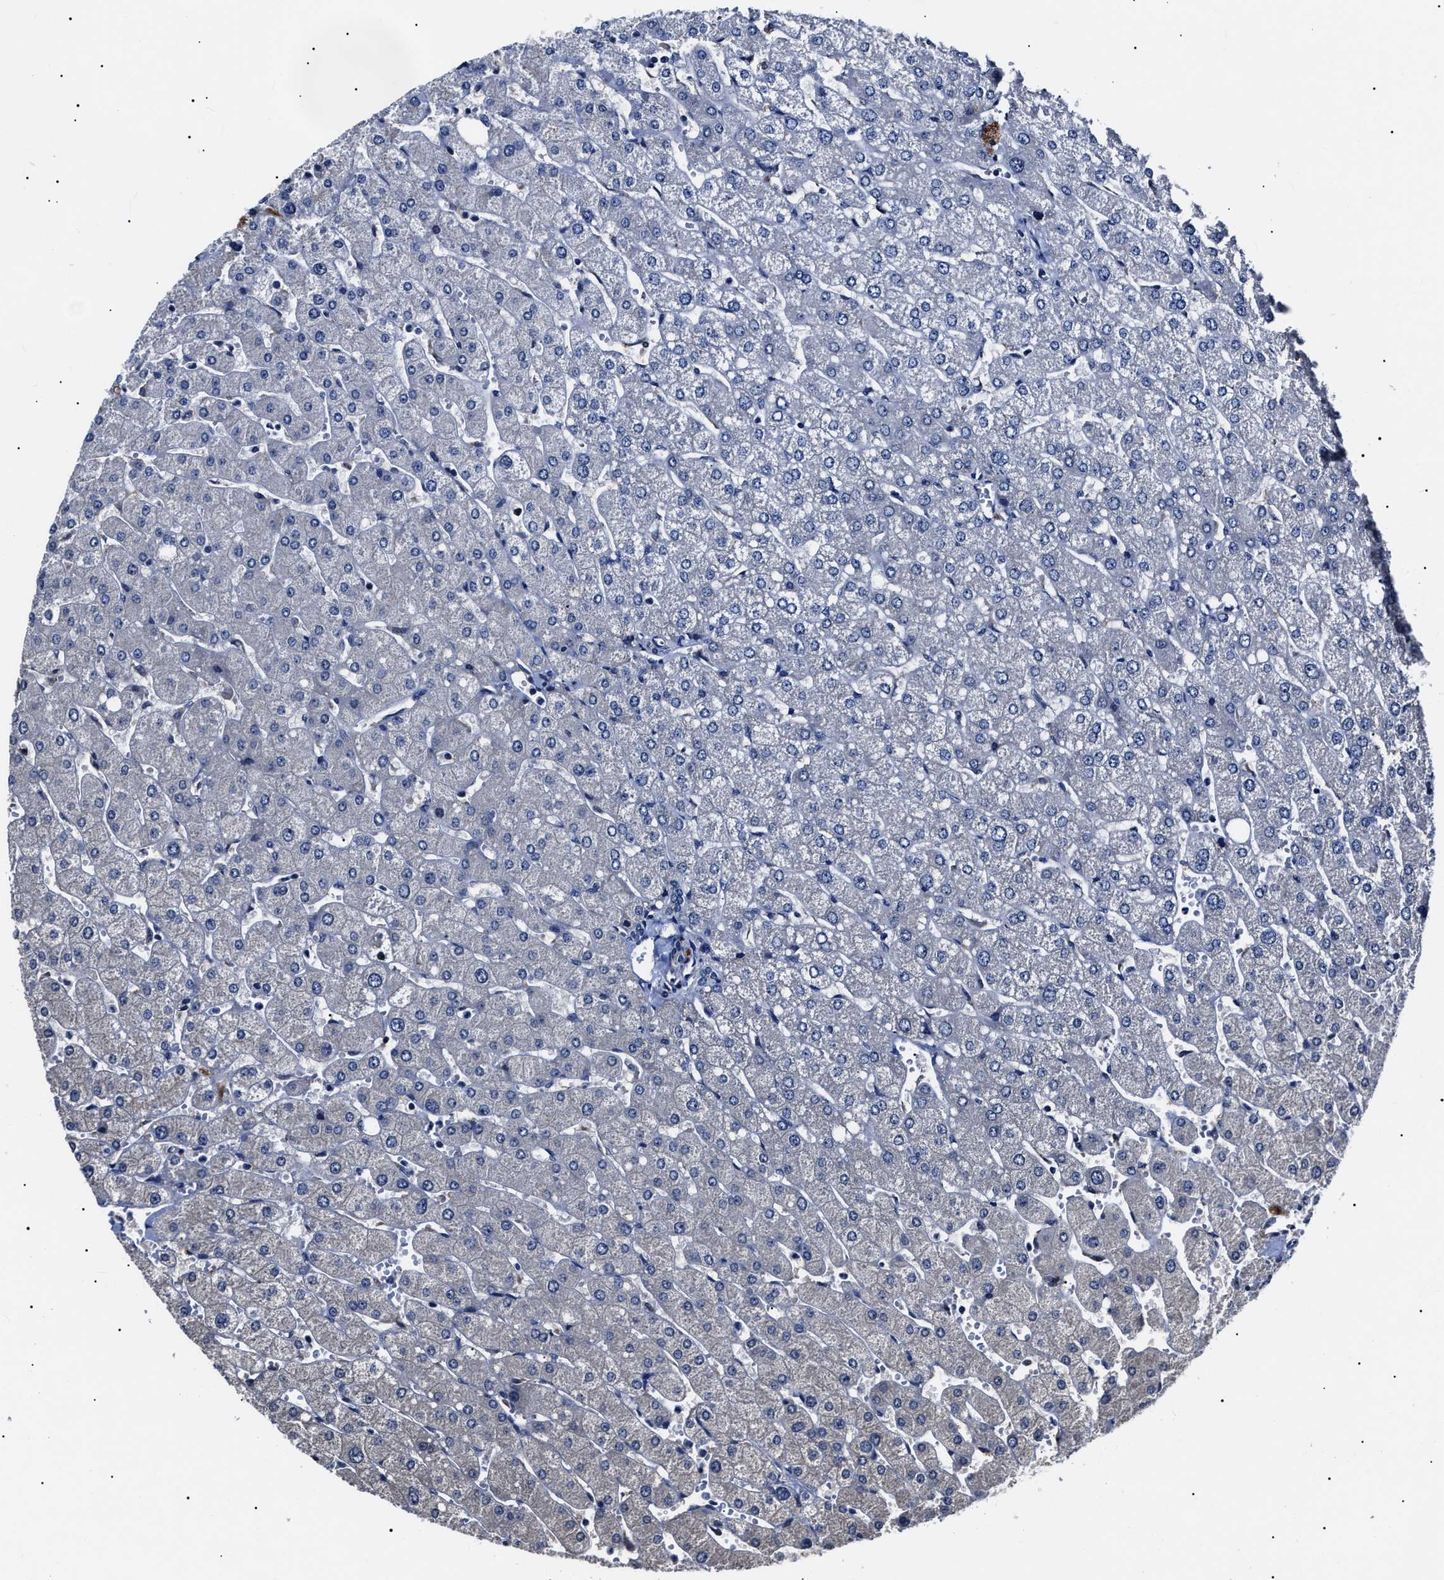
{"staining": {"intensity": "negative", "quantity": "none", "location": "none"}, "tissue": "liver", "cell_type": "Cholangiocytes", "image_type": "normal", "snomed": [{"axis": "morphology", "description": "Normal tissue, NOS"}, {"axis": "topography", "description": "Liver"}], "caption": "Immunohistochemistry micrograph of benign liver stained for a protein (brown), which demonstrates no expression in cholangiocytes.", "gene": "IFT81", "patient": {"sex": "male", "age": 55}}